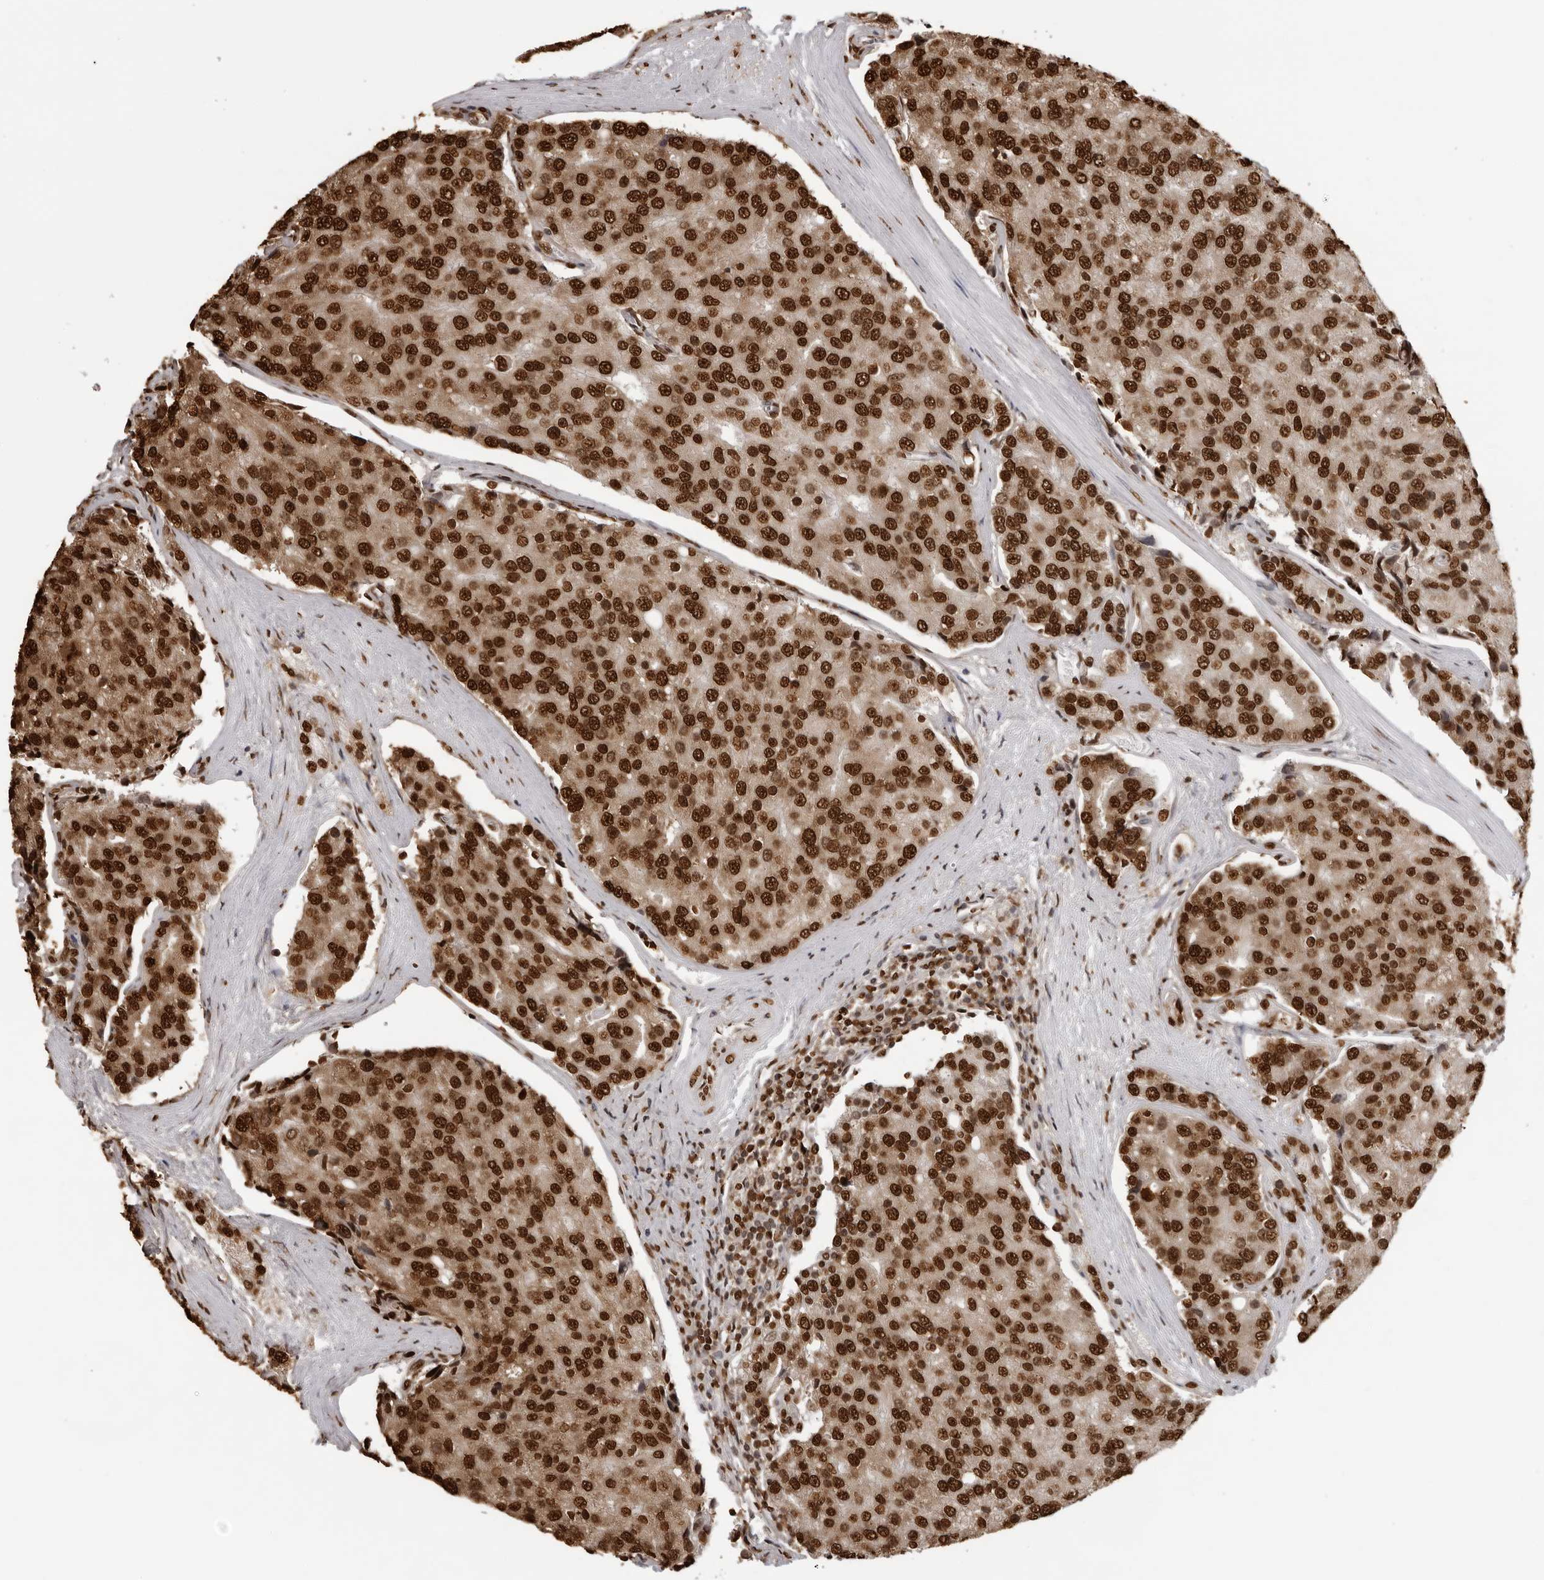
{"staining": {"intensity": "strong", "quantity": ">75%", "location": "nuclear"}, "tissue": "prostate cancer", "cell_type": "Tumor cells", "image_type": "cancer", "snomed": [{"axis": "morphology", "description": "Adenocarcinoma, High grade"}, {"axis": "topography", "description": "Prostate"}], "caption": "Prostate cancer (adenocarcinoma (high-grade)) stained with IHC exhibits strong nuclear positivity in about >75% of tumor cells.", "gene": "ZFP91", "patient": {"sex": "male", "age": 50}}